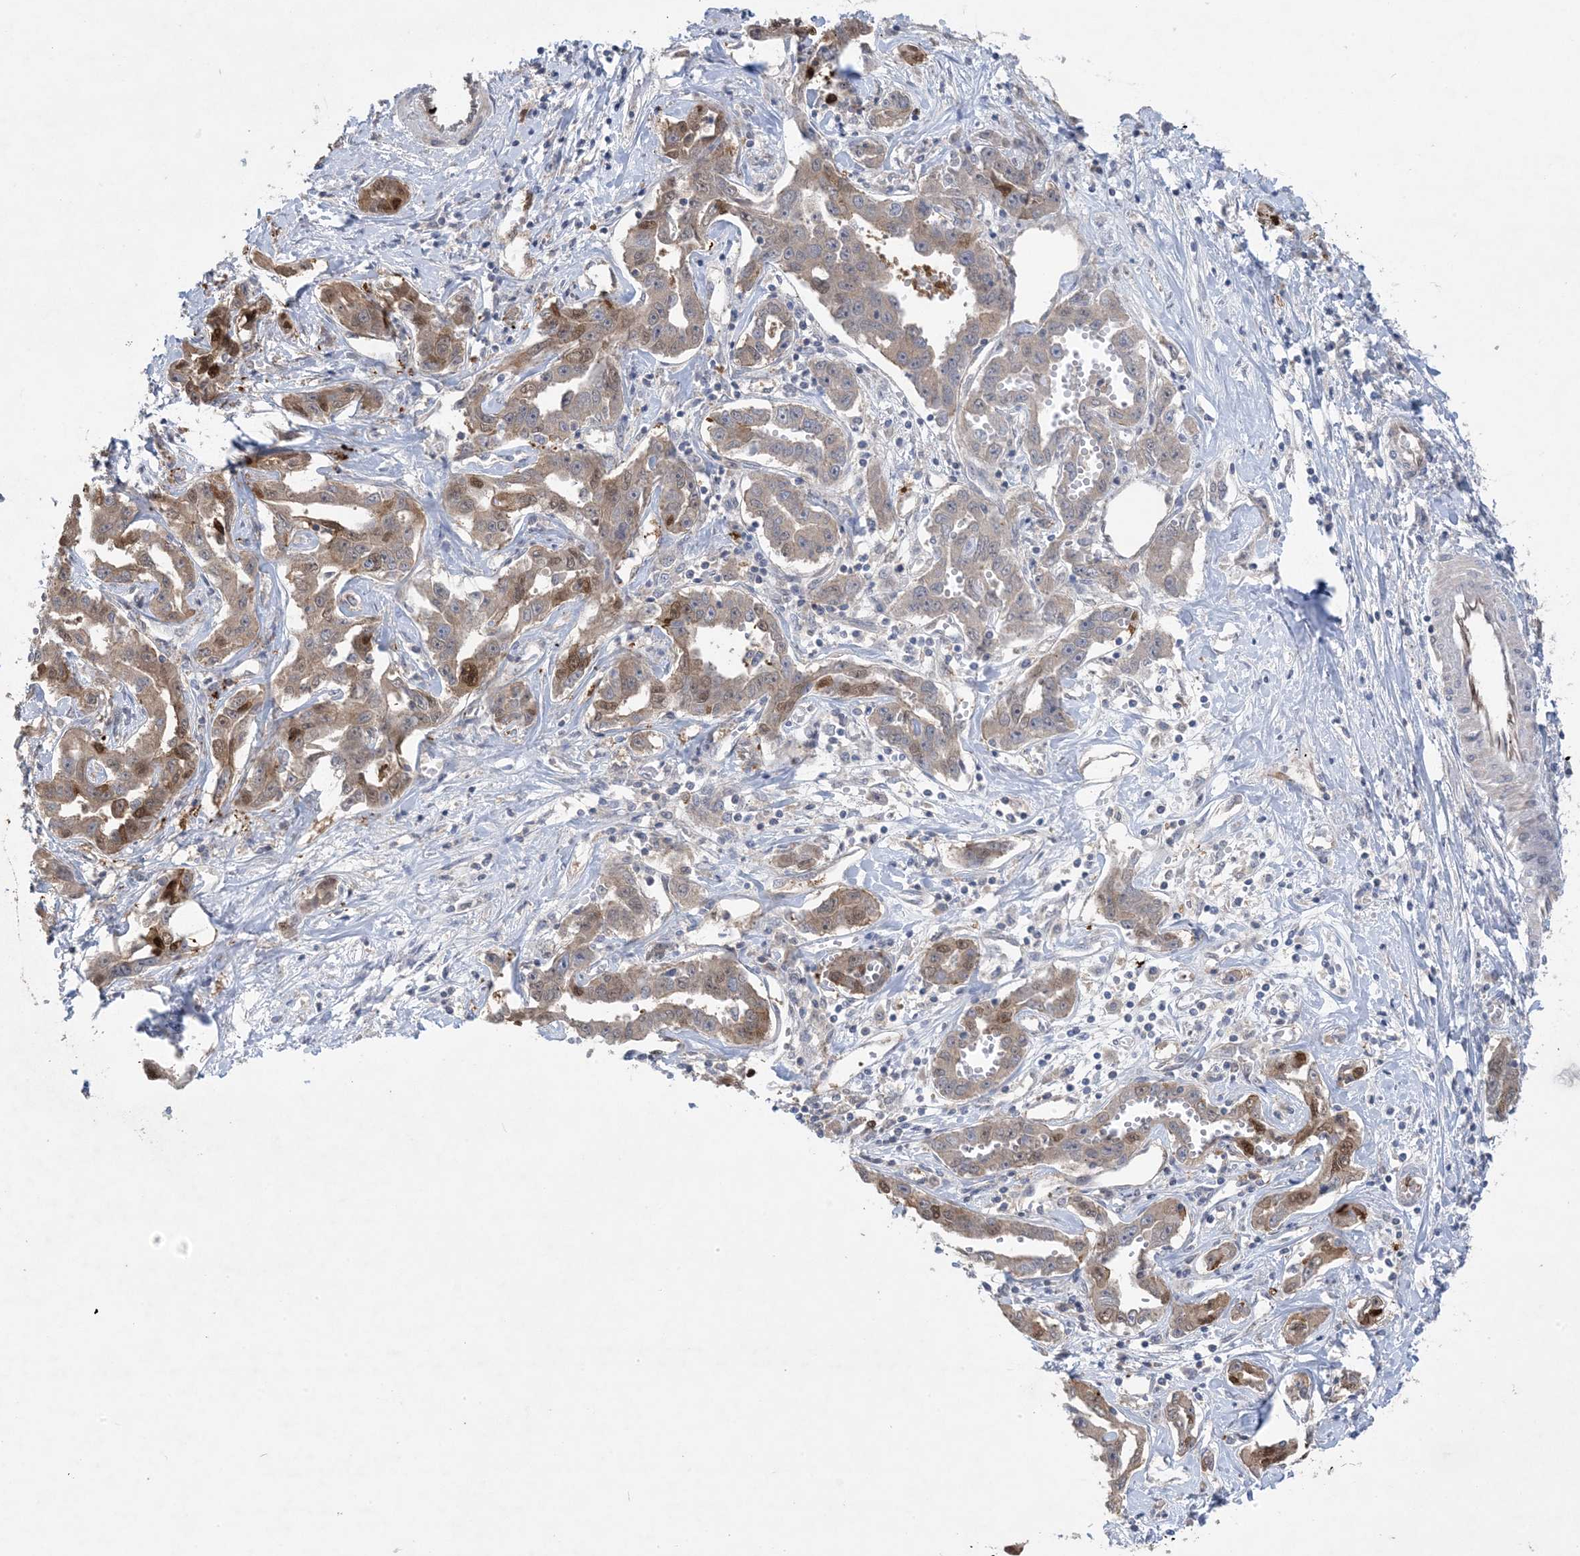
{"staining": {"intensity": "weak", "quantity": ">75%", "location": "cytoplasmic/membranous"}, "tissue": "liver cancer", "cell_type": "Tumor cells", "image_type": "cancer", "snomed": [{"axis": "morphology", "description": "Cholangiocarcinoma"}, {"axis": "topography", "description": "Liver"}], "caption": "Immunohistochemical staining of liver cholangiocarcinoma exhibits weak cytoplasmic/membranous protein staining in approximately >75% of tumor cells.", "gene": "HMGCS1", "patient": {"sex": "male", "age": 59}}